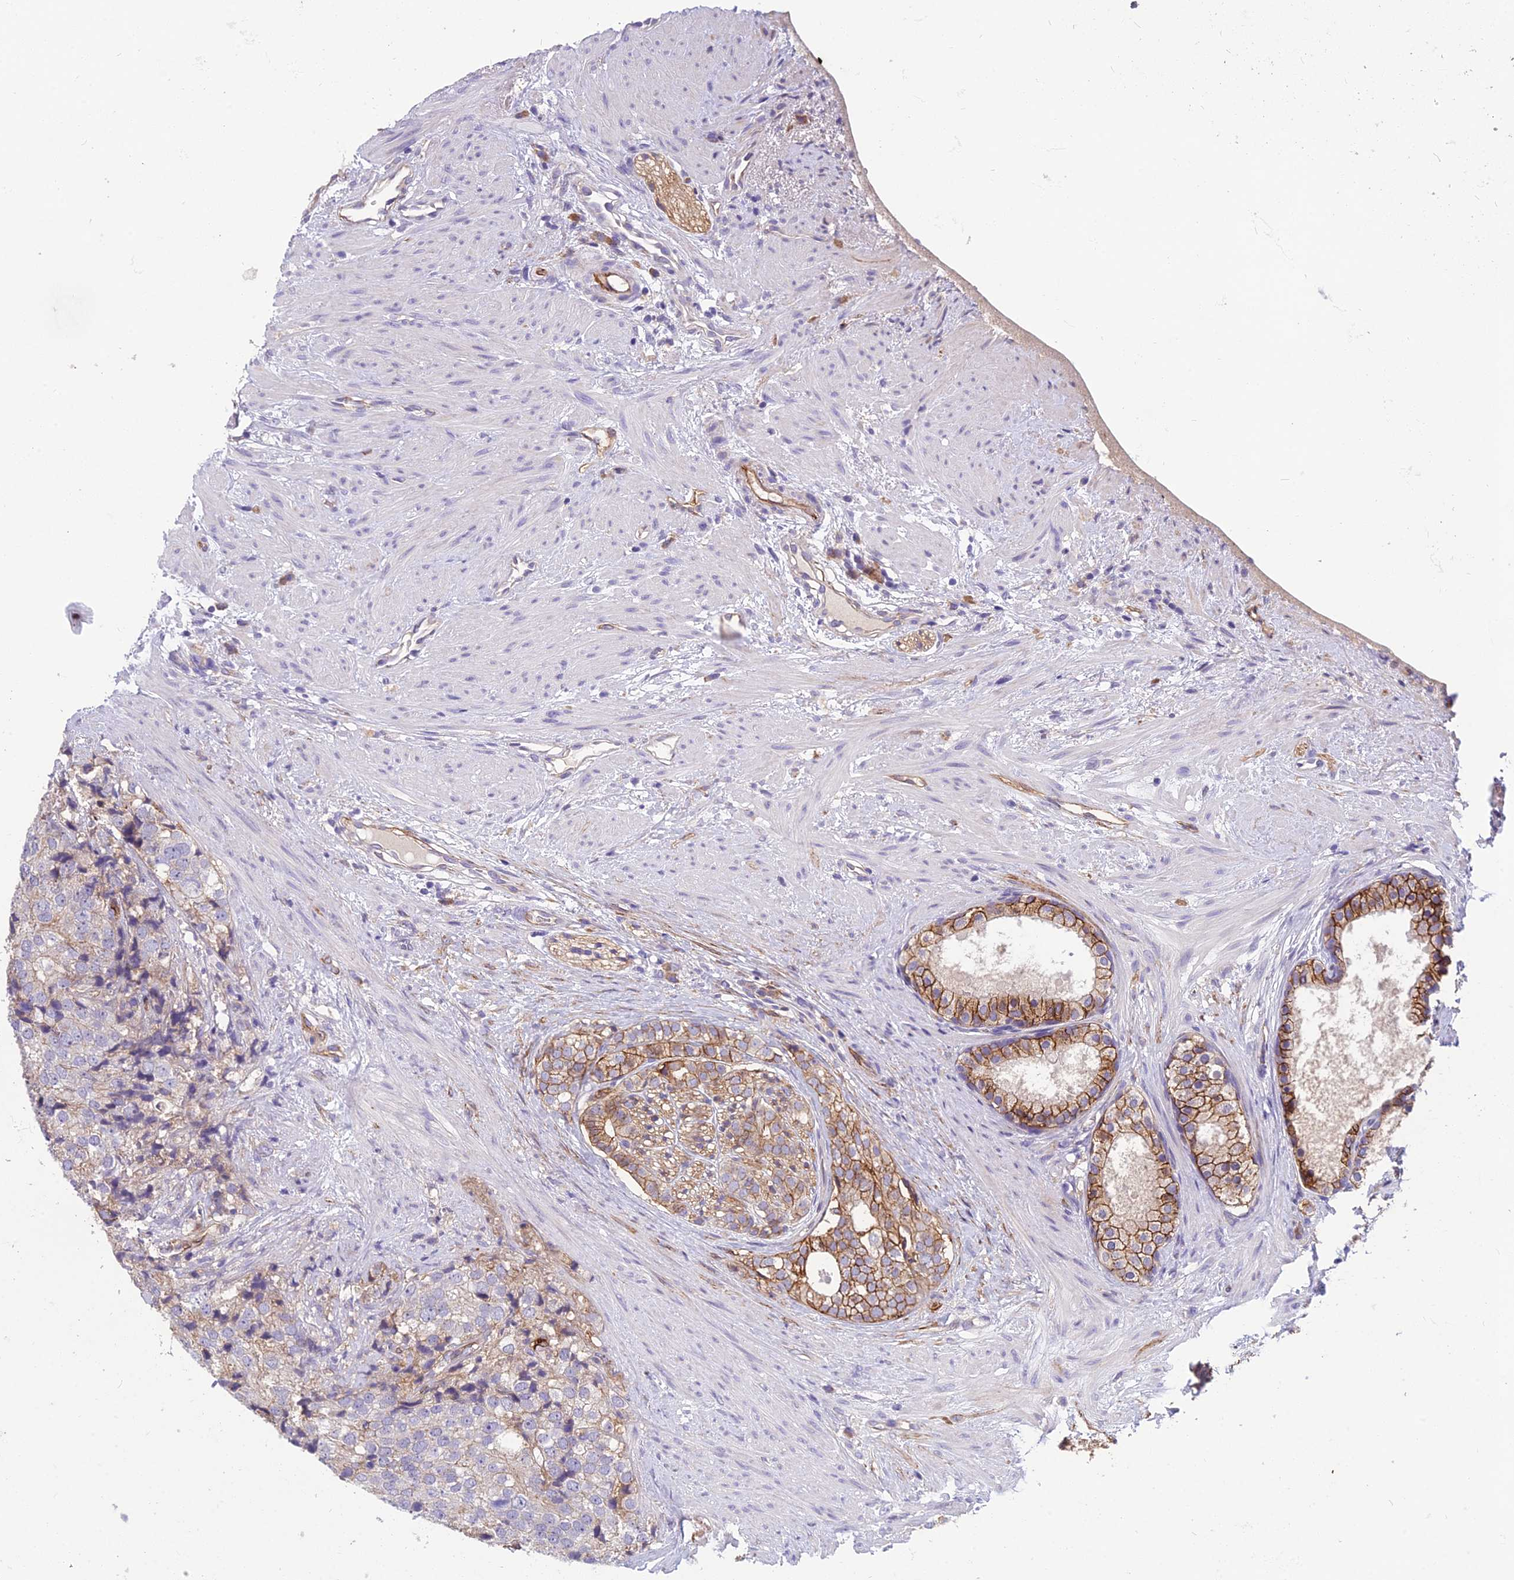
{"staining": {"intensity": "moderate", "quantity": "<25%", "location": "cytoplasmic/membranous"}, "tissue": "prostate cancer", "cell_type": "Tumor cells", "image_type": "cancer", "snomed": [{"axis": "morphology", "description": "Adenocarcinoma, High grade"}, {"axis": "topography", "description": "Prostate"}], "caption": "Protein expression analysis of human prostate cancer reveals moderate cytoplasmic/membranous staining in approximately <25% of tumor cells.", "gene": "TSPAN15", "patient": {"sex": "male", "age": 49}}